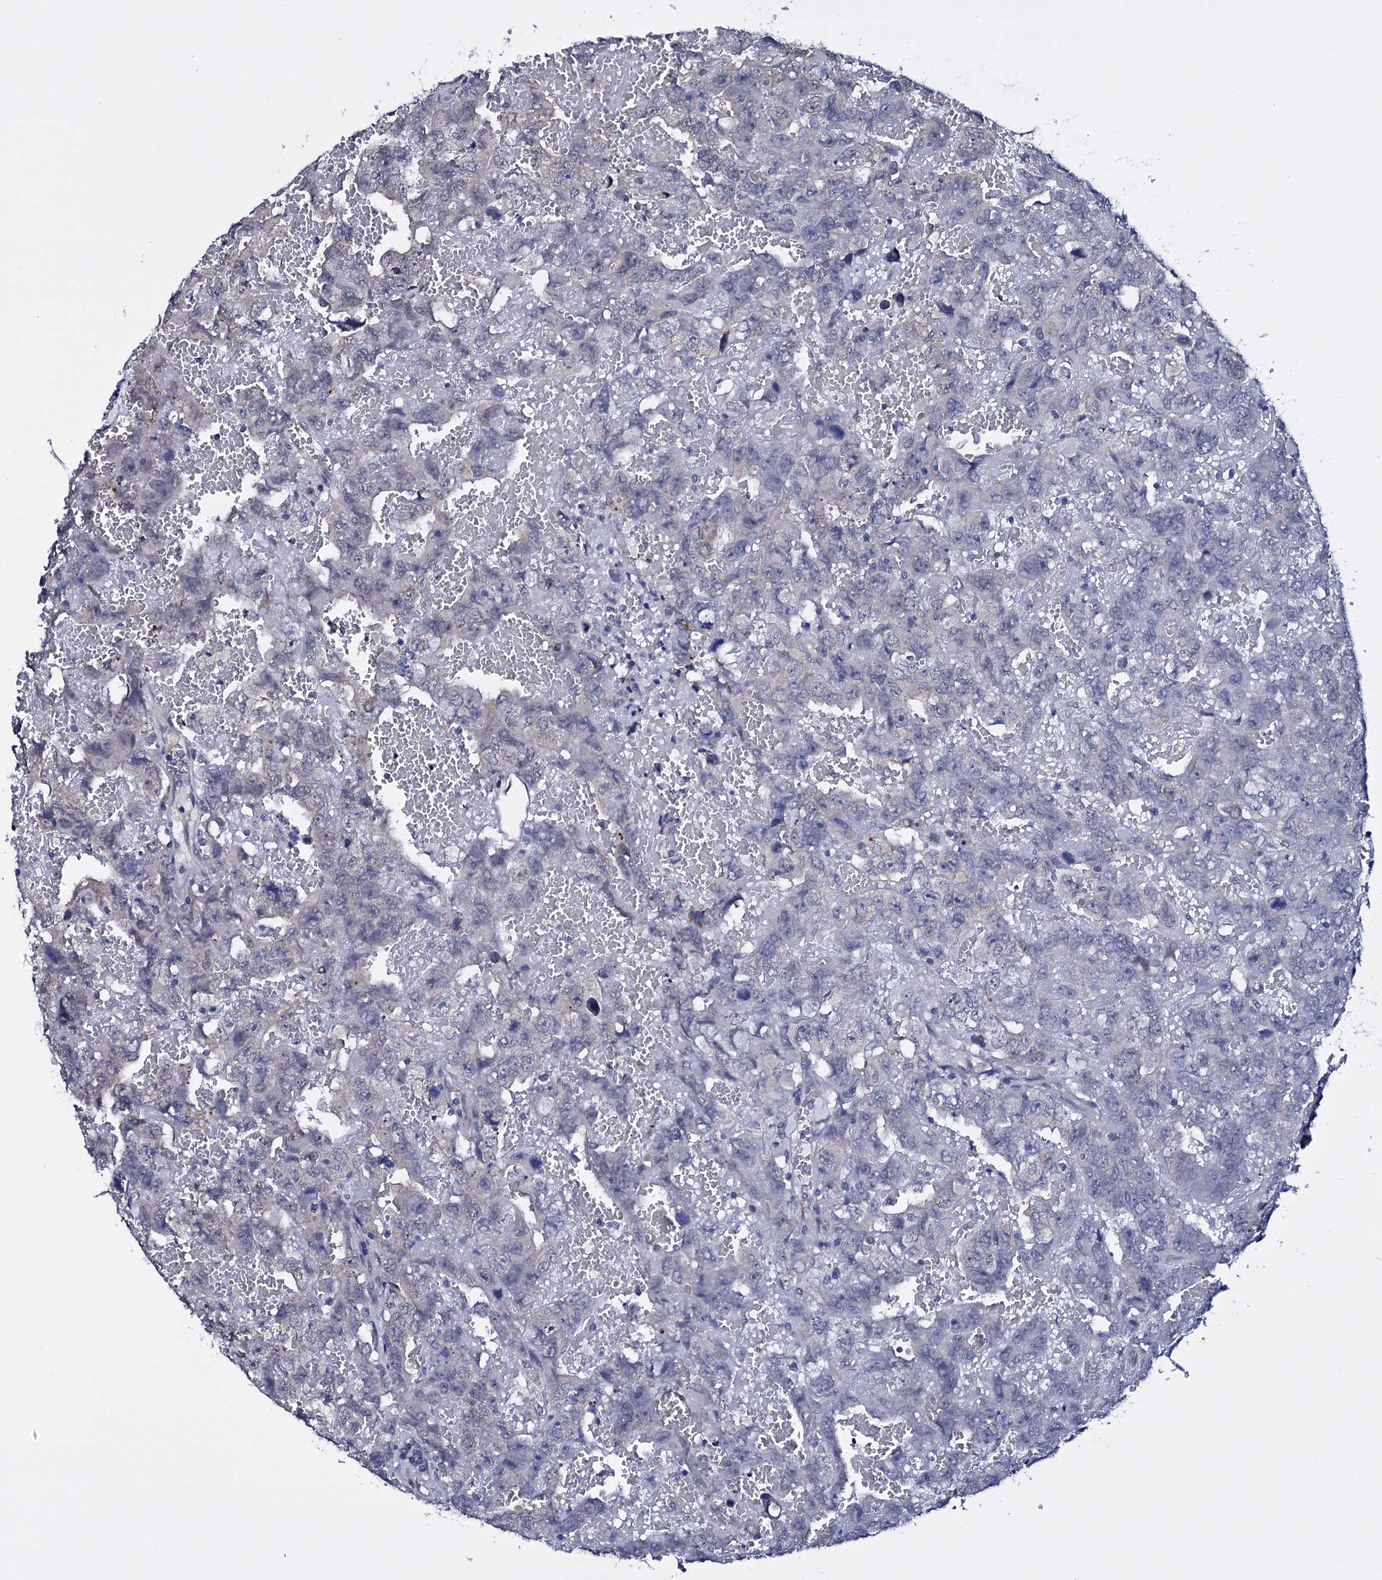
{"staining": {"intensity": "weak", "quantity": "<25%", "location": "cytoplasmic/membranous"}, "tissue": "testis cancer", "cell_type": "Tumor cells", "image_type": "cancer", "snomed": [{"axis": "morphology", "description": "Carcinoma, Embryonal, NOS"}, {"axis": "topography", "description": "Testis"}], "caption": "Histopathology image shows no significant protein positivity in tumor cells of embryonal carcinoma (testis).", "gene": "GAREM1", "patient": {"sex": "male", "age": 45}}